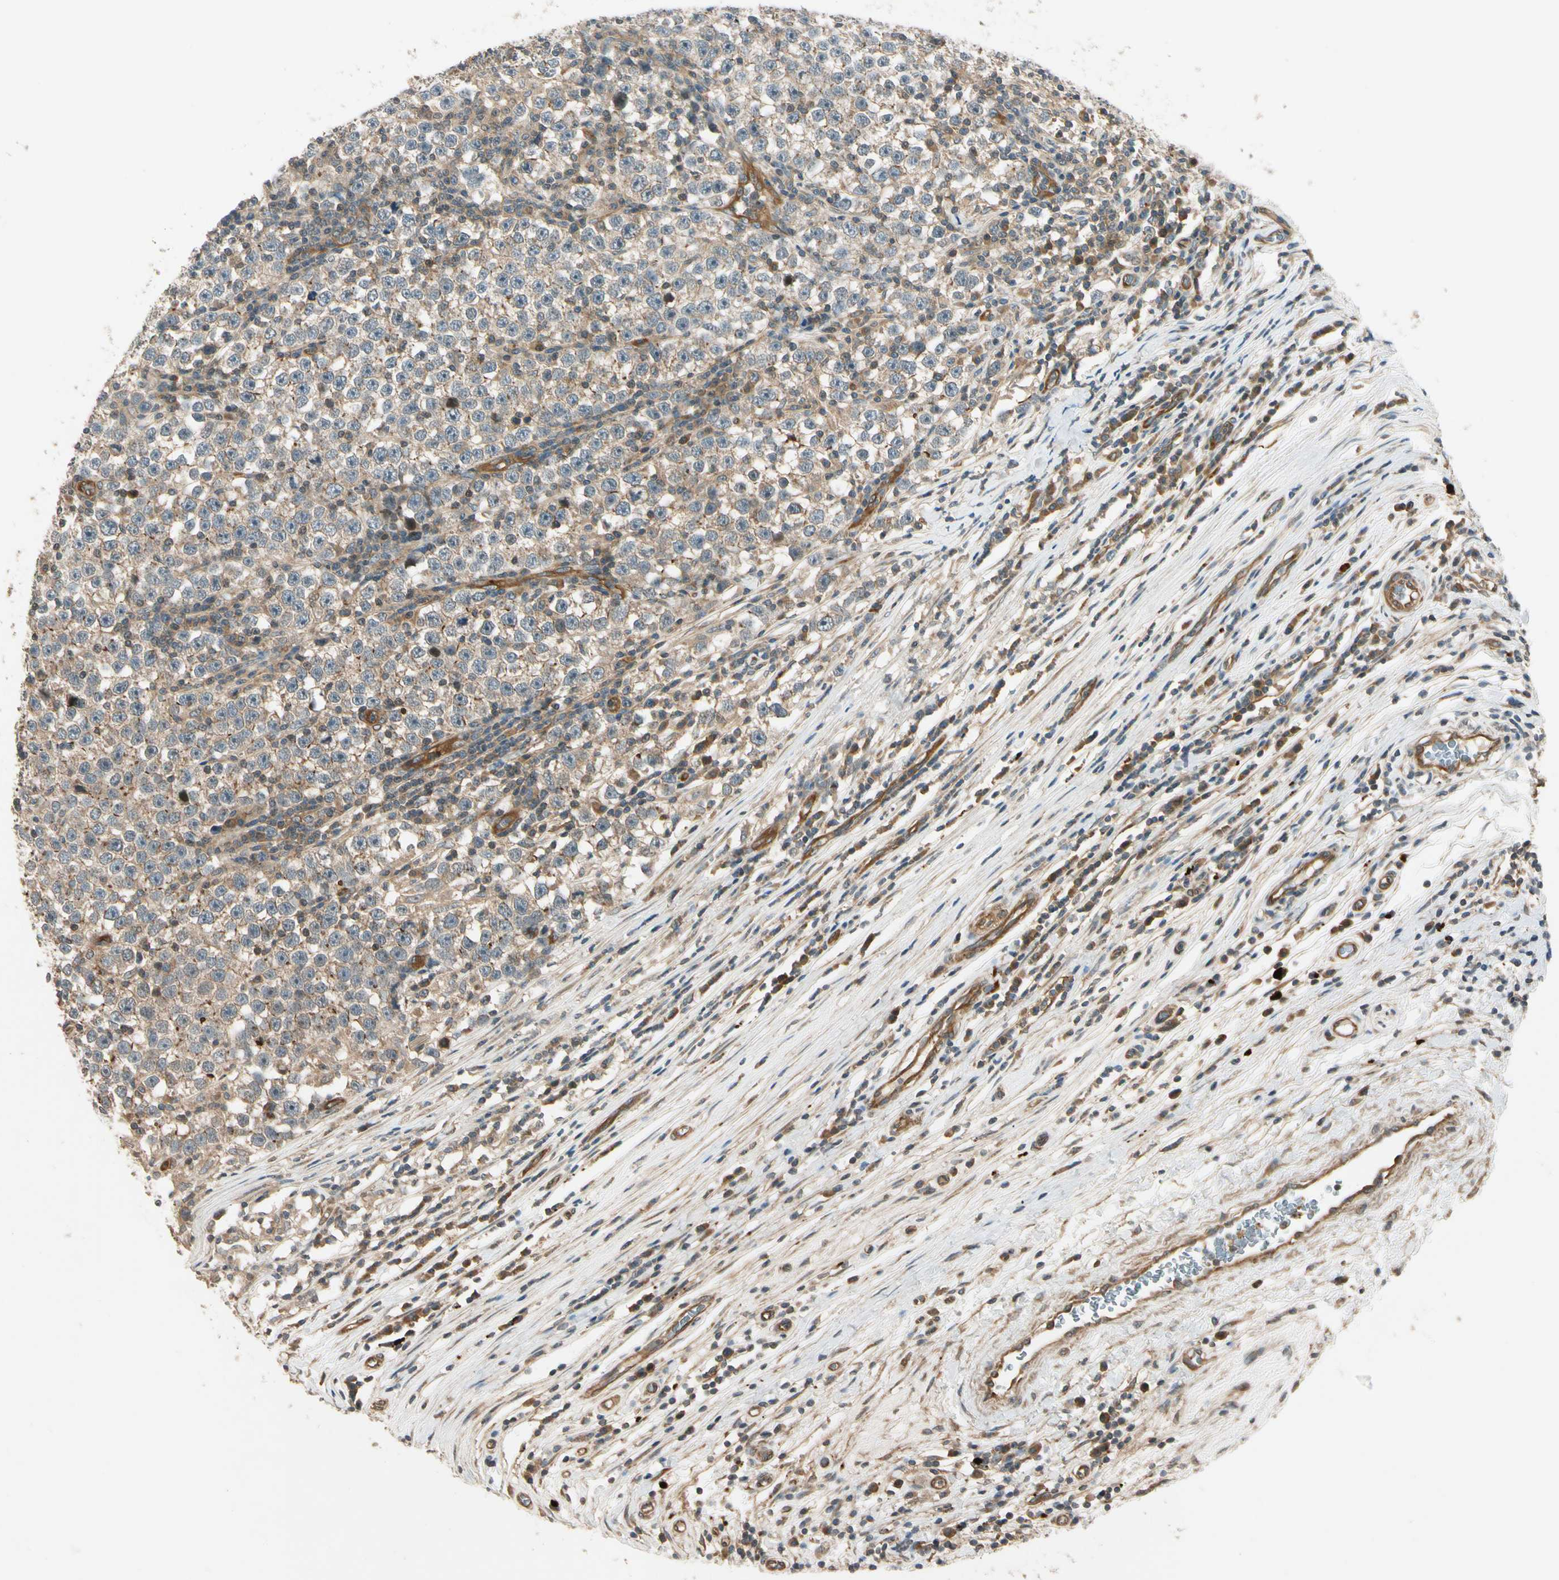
{"staining": {"intensity": "weak", "quantity": ">75%", "location": "cytoplasmic/membranous"}, "tissue": "testis cancer", "cell_type": "Tumor cells", "image_type": "cancer", "snomed": [{"axis": "morphology", "description": "Seminoma, NOS"}, {"axis": "topography", "description": "Testis"}], "caption": "Human testis seminoma stained with a brown dye displays weak cytoplasmic/membranous positive expression in approximately >75% of tumor cells.", "gene": "ROCK2", "patient": {"sex": "male", "age": 43}}